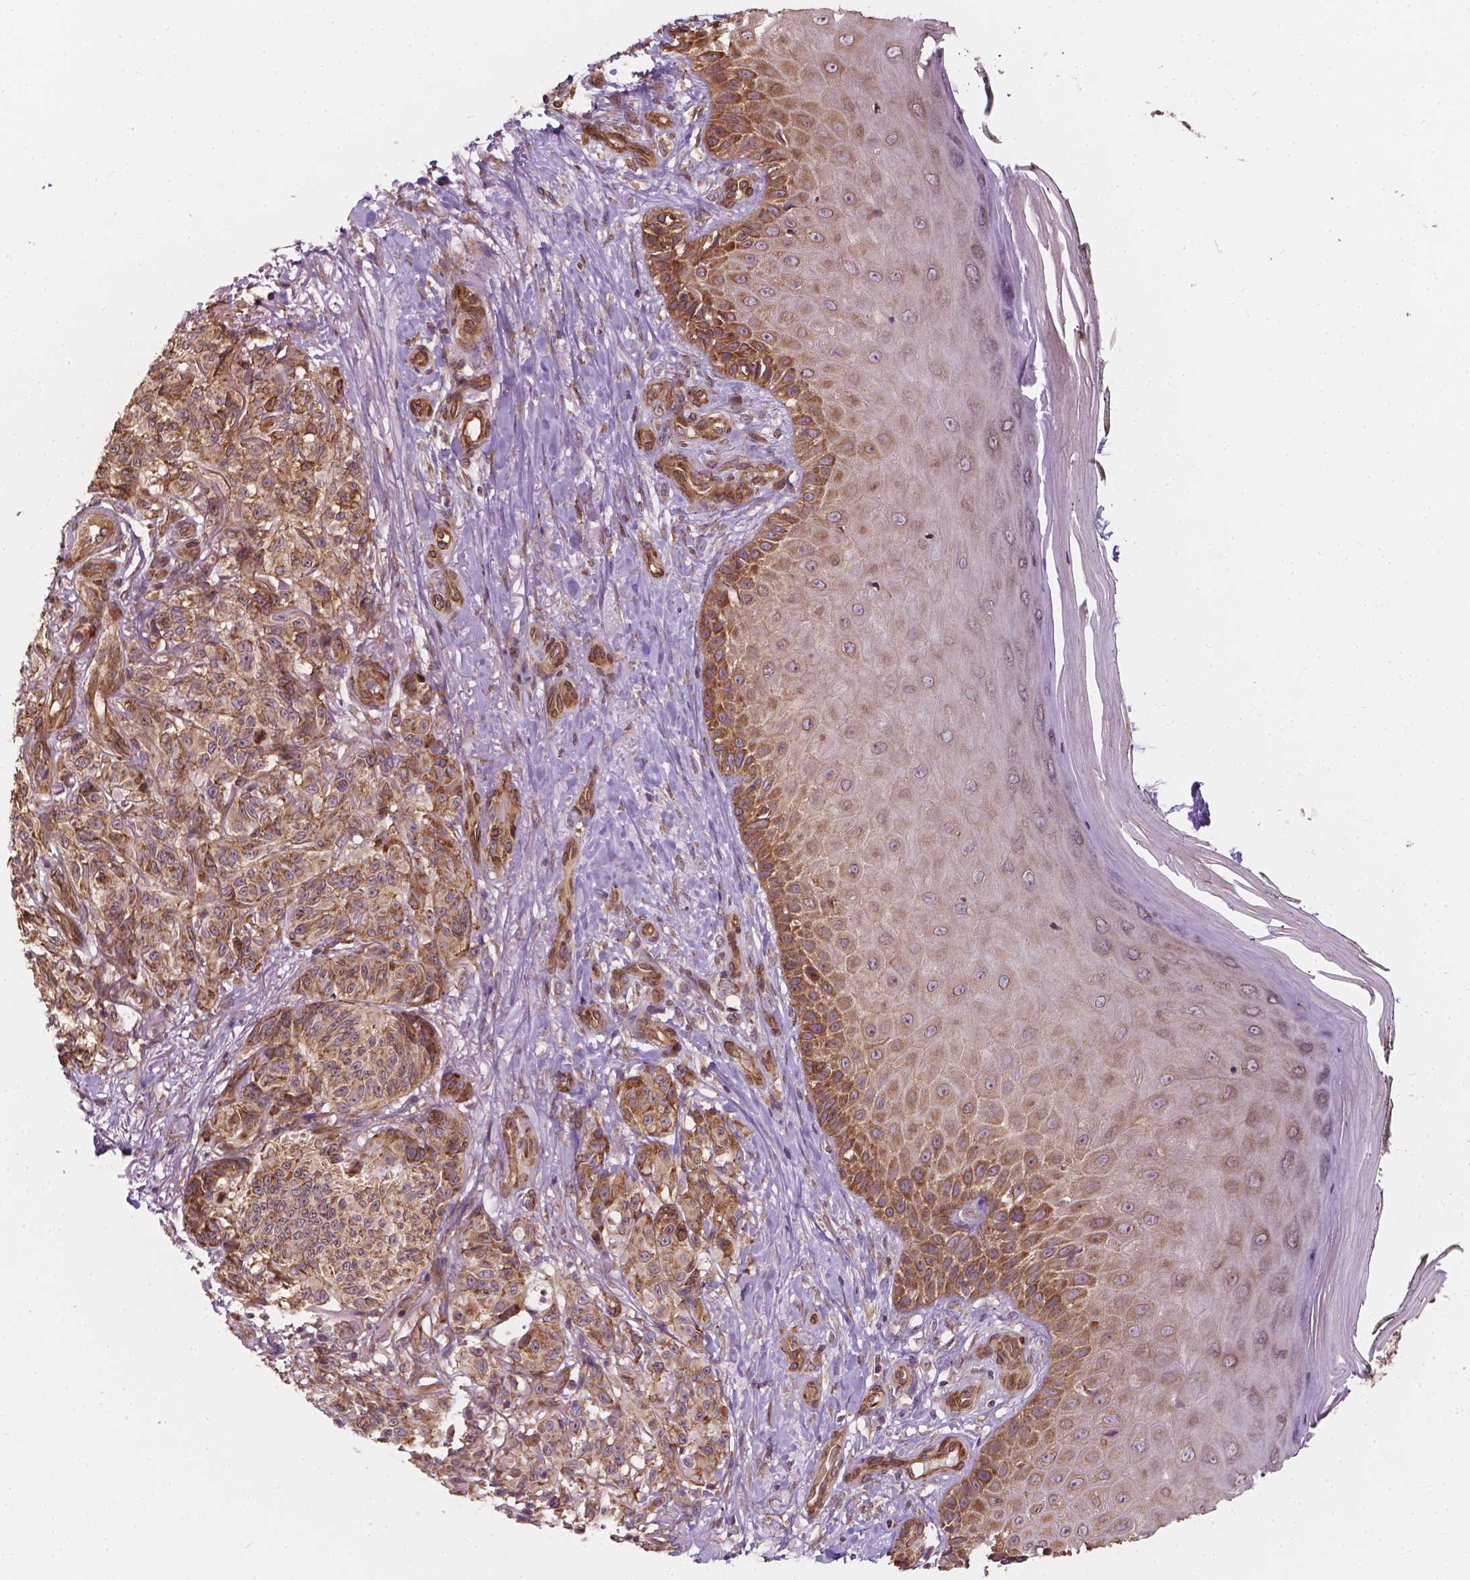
{"staining": {"intensity": "moderate", "quantity": ">75%", "location": "cytoplasmic/membranous"}, "tissue": "melanoma", "cell_type": "Tumor cells", "image_type": "cancer", "snomed": [{"axis": "morphology", "description": "Malignant melanoma, NOS"}, {"axis": "topography", "description": "Skin"}], "caption": "An IHC histopathology image of neoplastic tissue is shown. Protein staining in brown labels moderate cytoplasmic/membranous positivity in melanoma within tumor cells.", "gene": "G3BP1", "patient": {"sex": "female", "age": 85}}